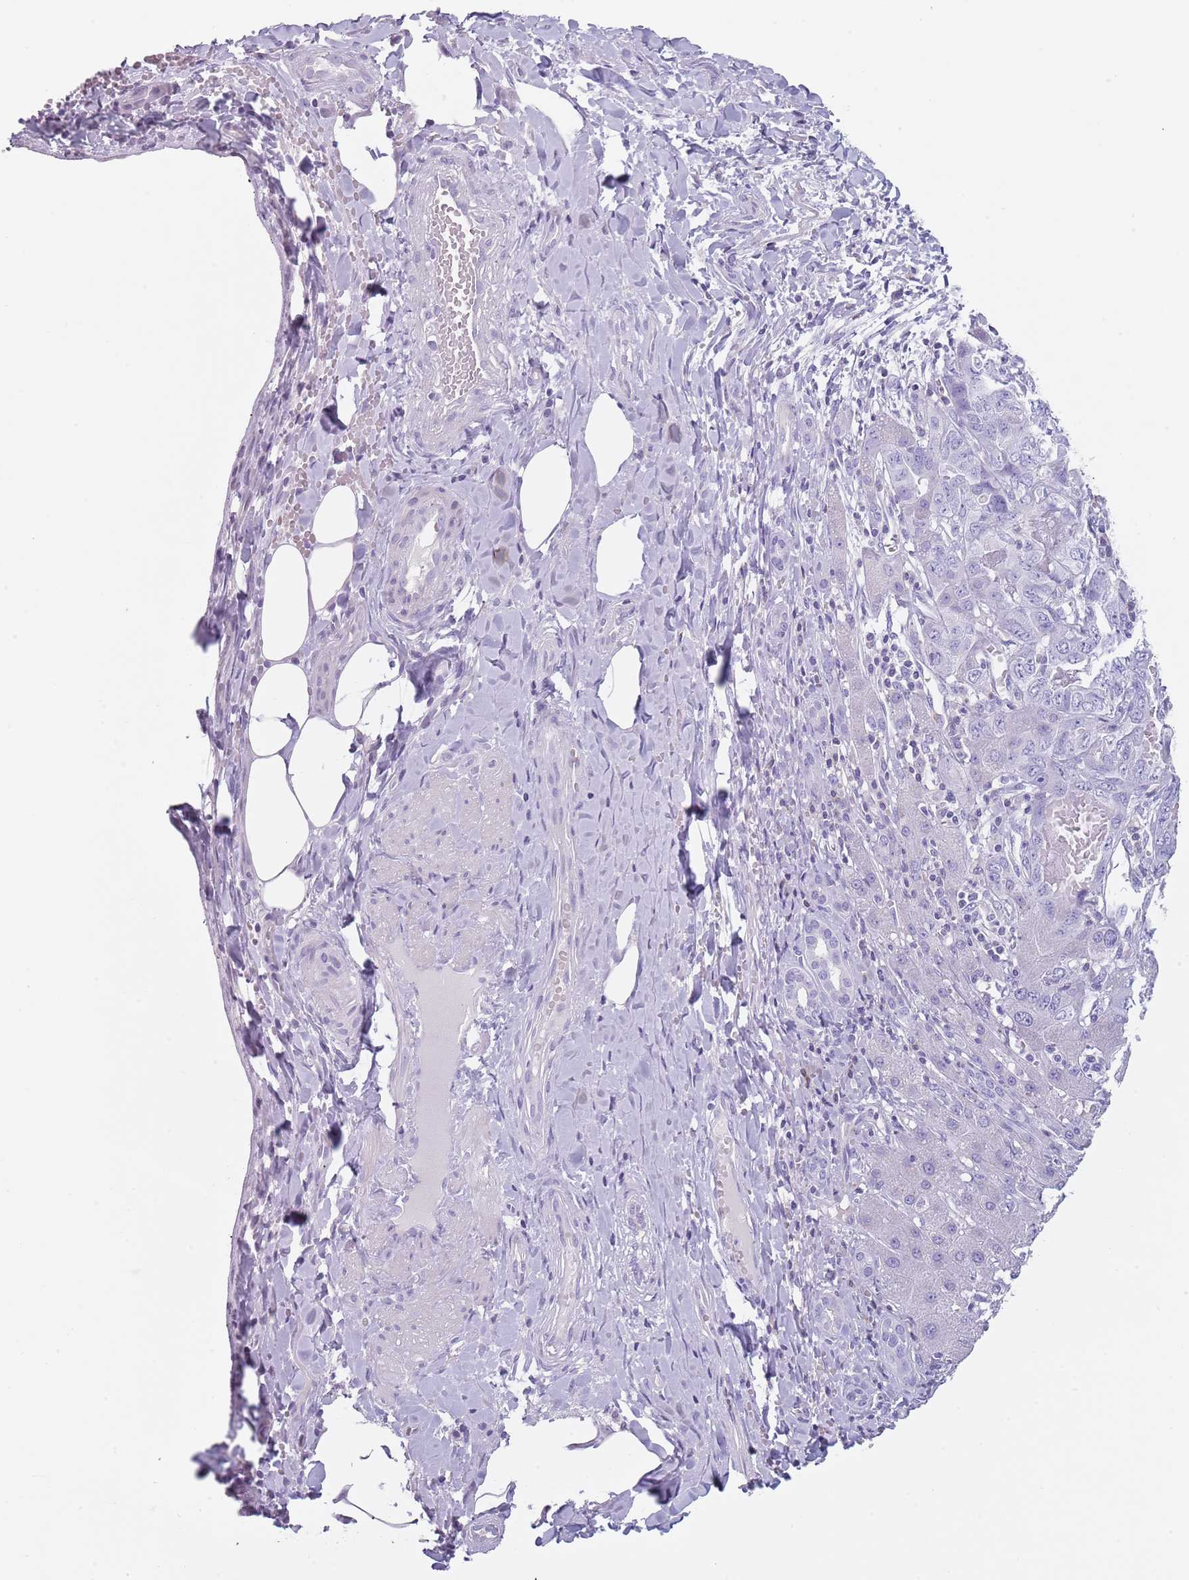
{"staining": {"intensity": "negative", "quantity": "none", "location": "none"}, "tissue": "liver cancer", "cell_type": "Tumor cells", "image_type": "cancer", "snomed": [{"axis": "morphology", "description": "Cholangiocarcinoma"}, {"axis": "topography", "description": "Liver"}], "caption": "A photomicrograph of cholangiocarcinoma (liver) stained for a protein reveals no brown staining in tumor cells.", "gene": "NBPF20", "patient": {"sex": "male", "age": 59}}